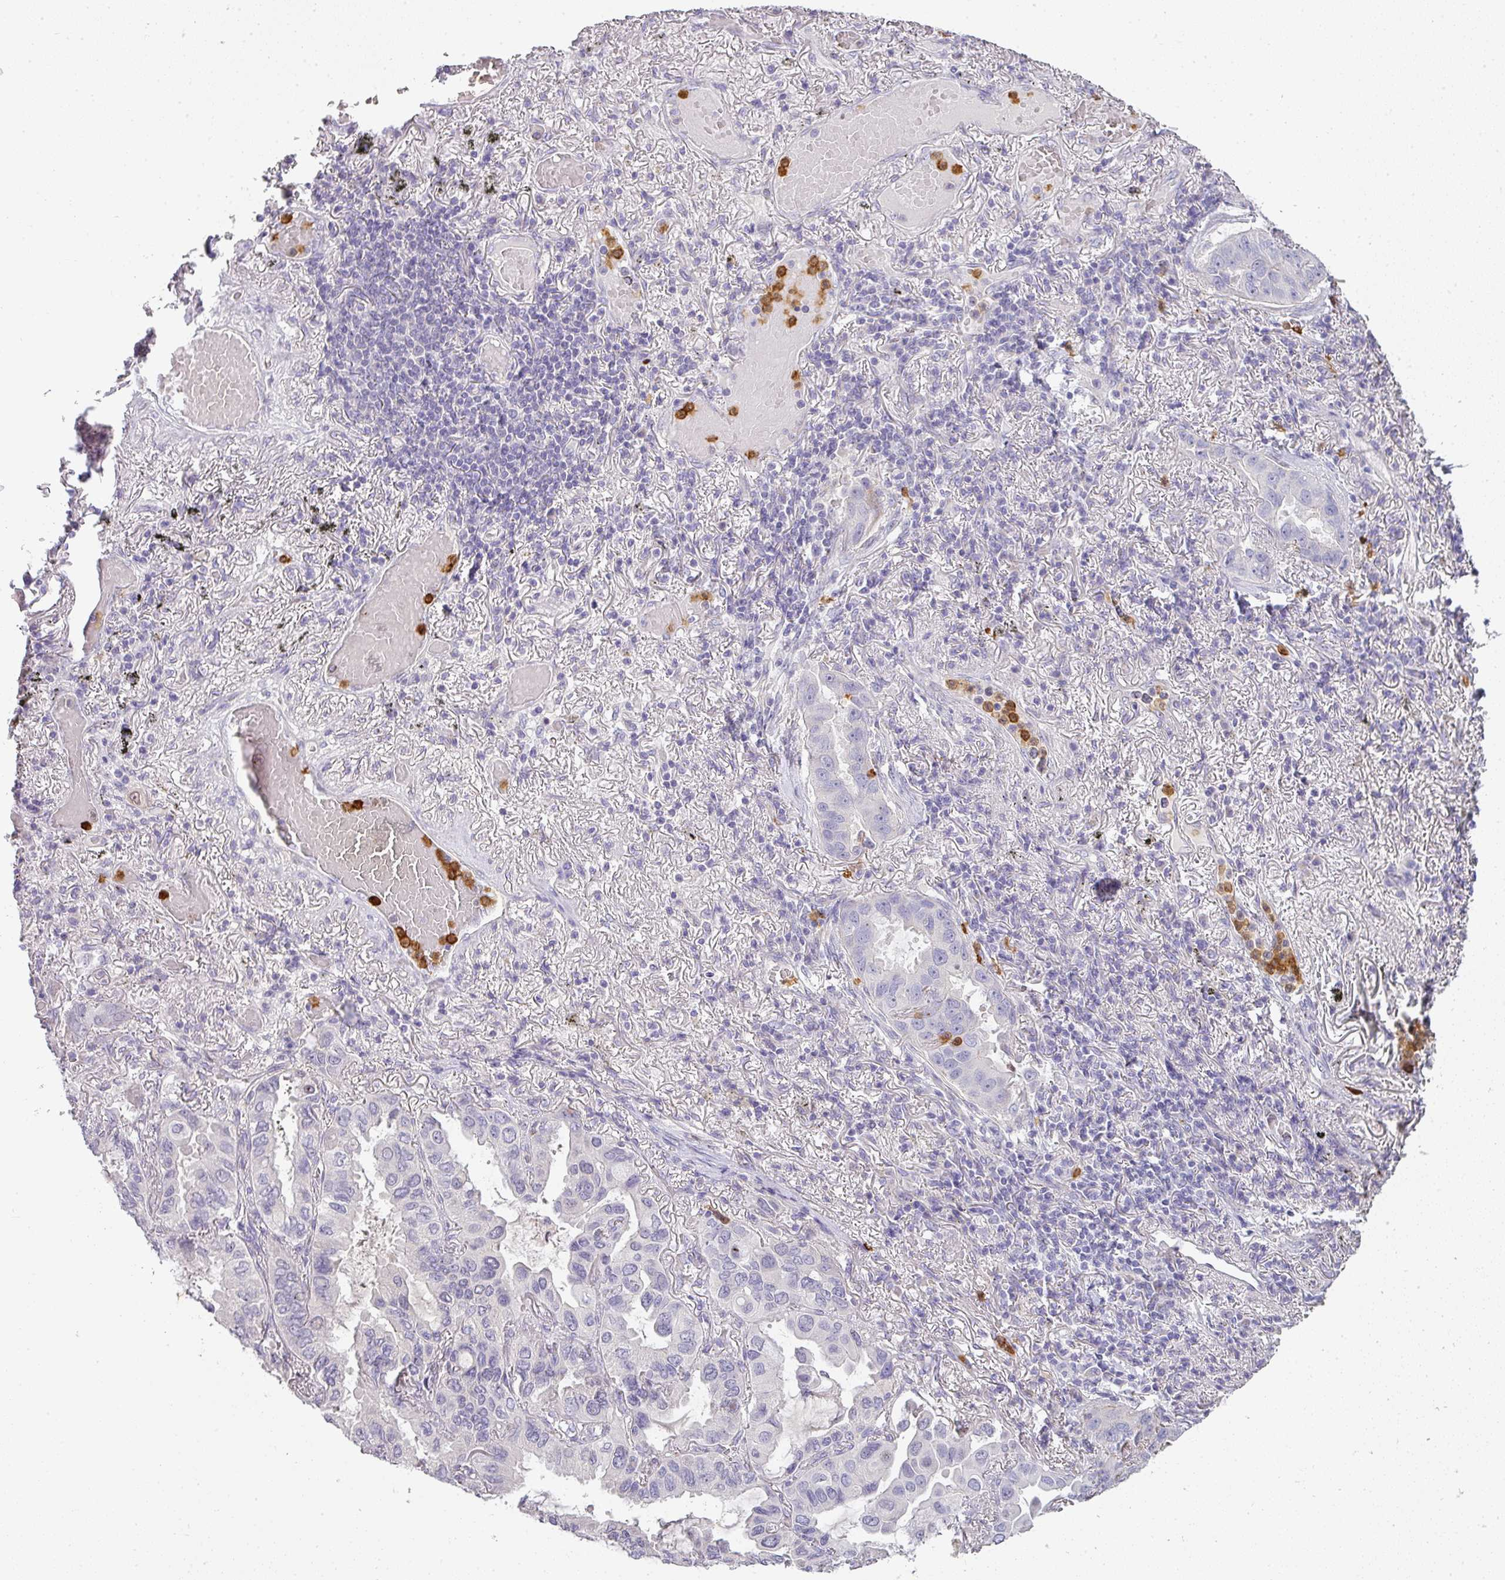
{"staining": {"intensity": "negative", "quantity": "none", "location": "none"}, "tissue": "lung cancer", "cell_type": "Tumor cells", "image_type": "cancer", "snomed": [{"axis": "morphology", "description": "Adenocarcinoma, NOS"}, {"axis": "topography", "description": "Lung"}], "caption": "Immunohistochemistry of lung adenocarcinoma shows no expression in tumor cells.", "gene": "HHEX", "patient": {"sex": "male", "age": 64}}